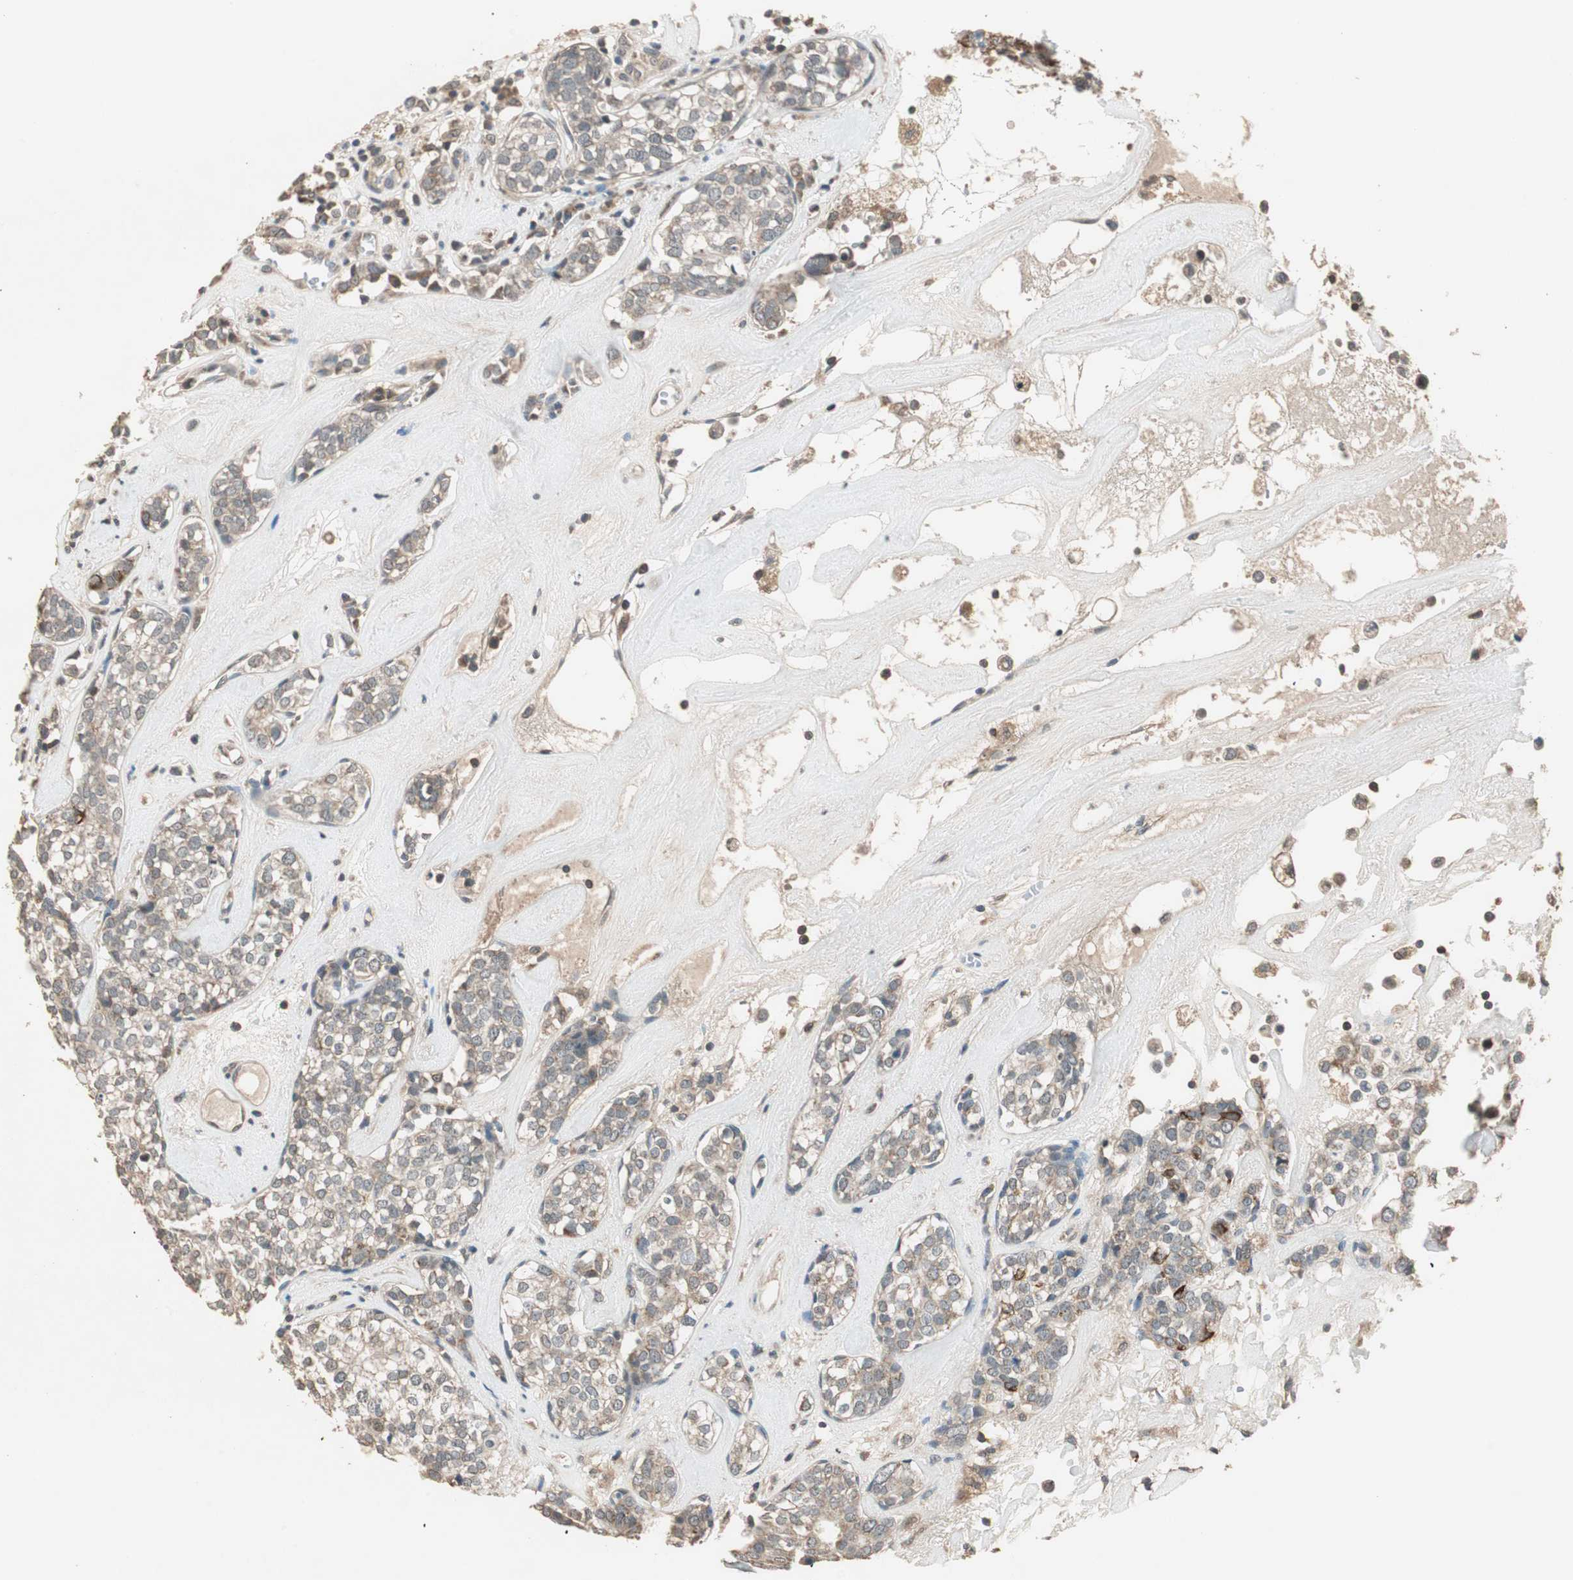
{"staining": {"intensity": "strong", "quantity": "<25%", "location": "cytoplasmic/membranous"}, "tissue": "head and neck cancer", "cell_type": "Tumor cells", "image_type": "cancer", "snomed": [{"axis": "morphology", "description": "Adenocarcinoma, NOS"}, {"axis": "topography", "description": "Salivary gland"}, {"axis": "topography", "description": "Head-Neck"}], "caption": "This photomicrograph demonstrates immunohistochemistry staining of head and neck cancer (adenocarcinoma), with medium strong cytoplasmic/membranous positivity in approximately <25% of tumor cells.", "gene": "TRIM21", "patient": {"sex": "female", "age": 65}}